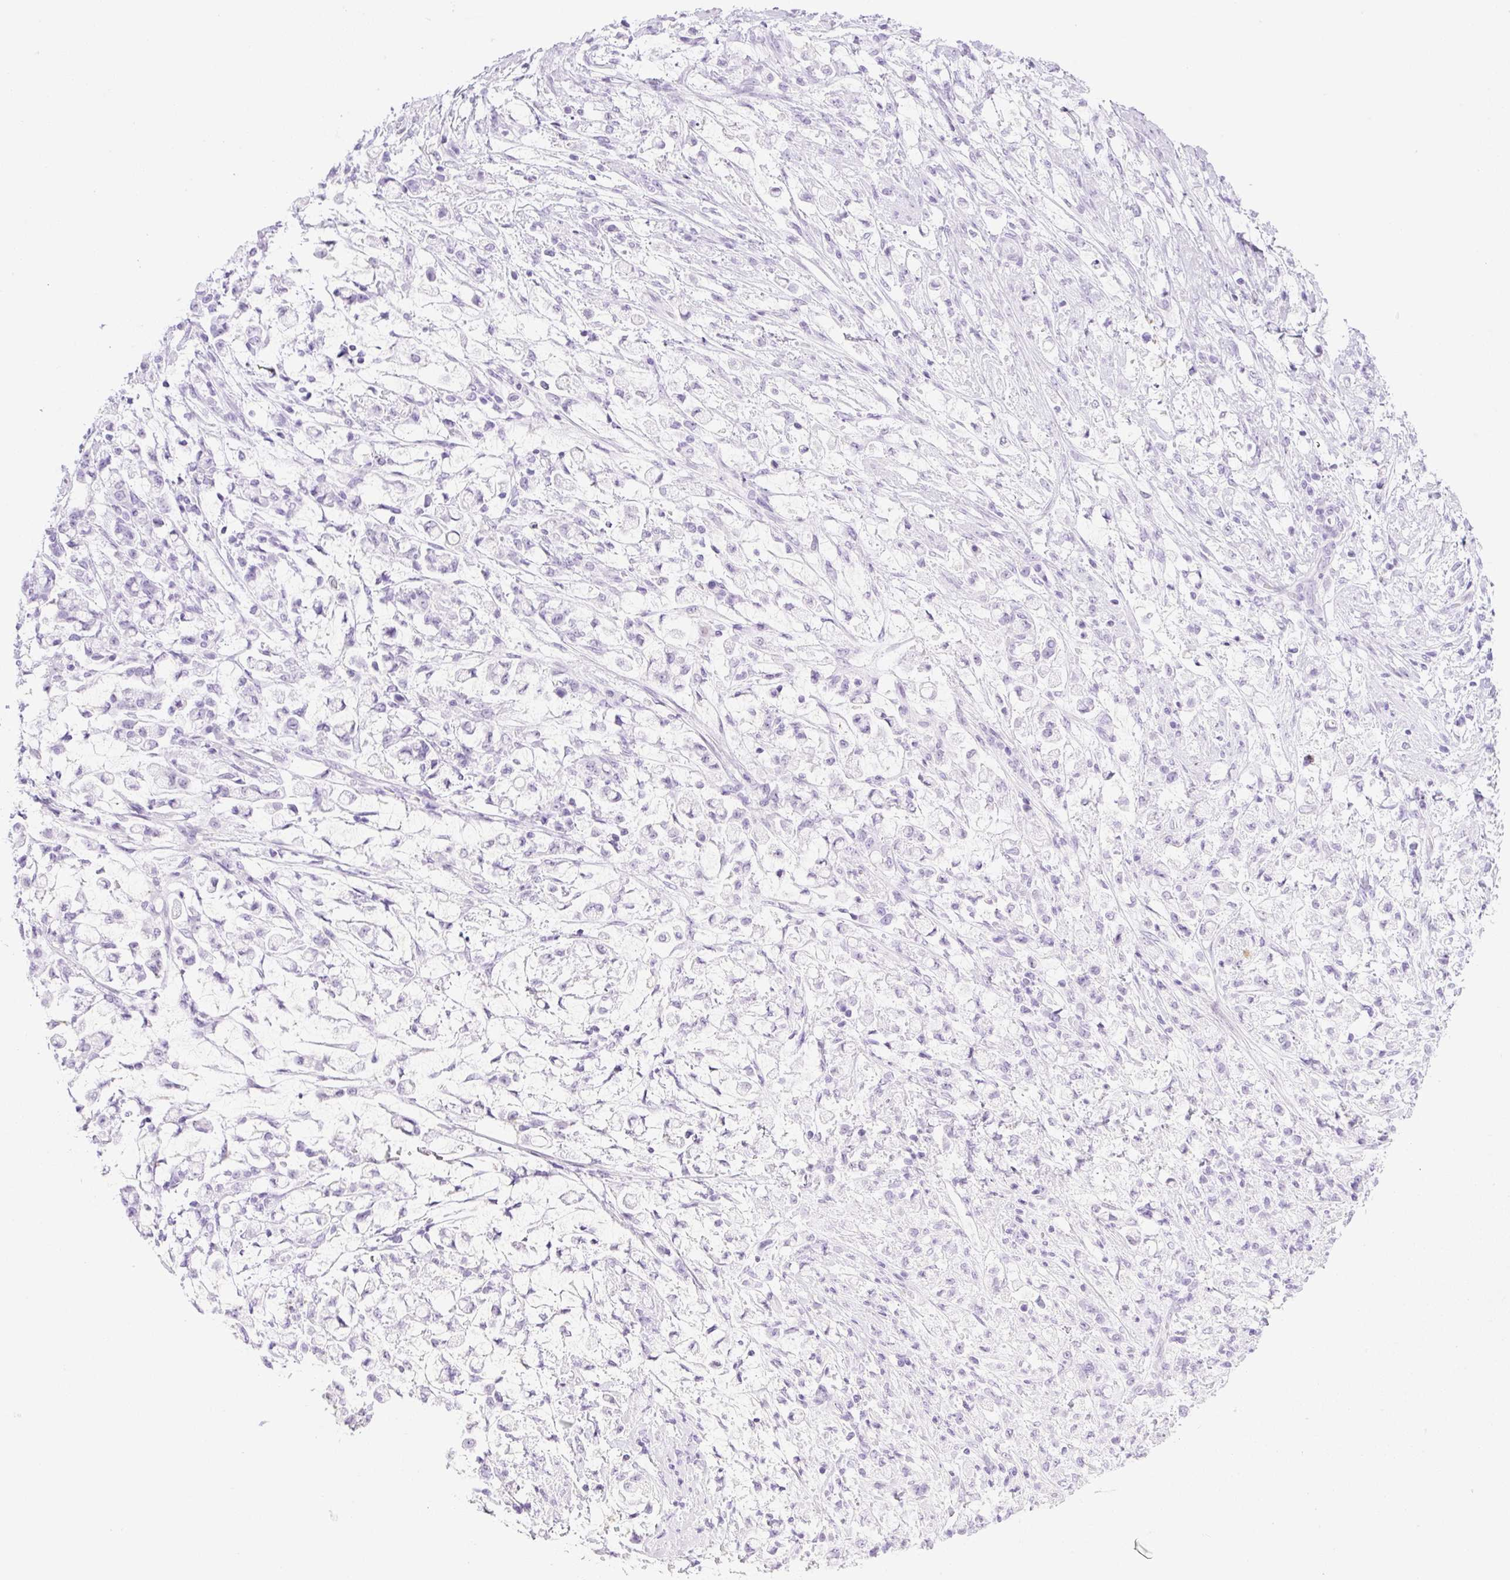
{"staining": {"intensity": "negative", "quantity": "none", "location": "none"}, "tissue": "stomach cancer", "cell_type": "Tumor cells", "image_type": "cancer", "snomed": [{"axis": "morphology", "description": "Adenocarcinoma, NOS"}, {"axis": "topography", "description": "Stomach"}], "caption": "This is an immunohistochemistry photomicrograph of stomach adenocarcinoma. There is no expression in tumor cells.", "gene": "SPRR4", "patient": {"sex": "female", "age": 60}}